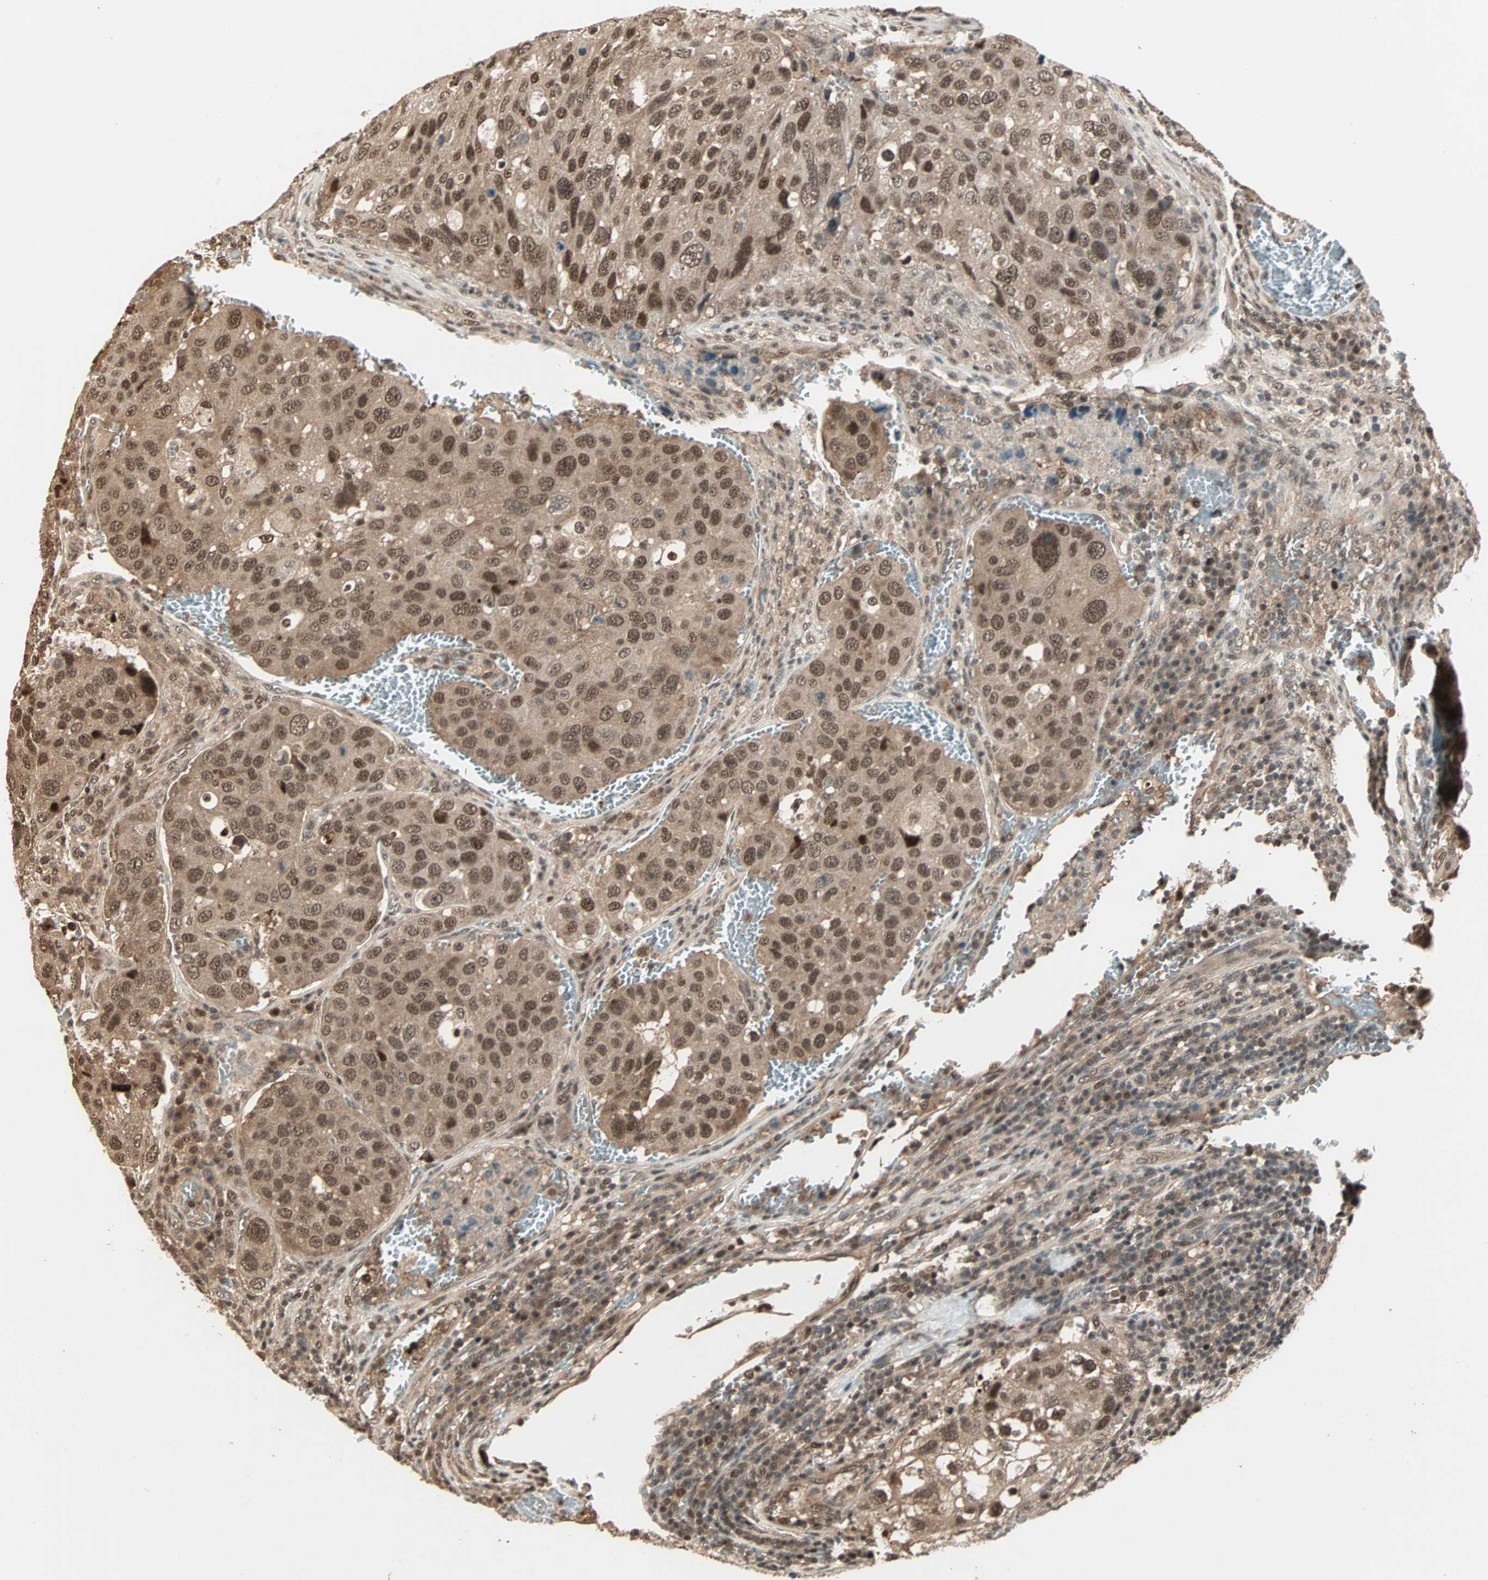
{"staining": {"intensity": "moderate", "quantity": ">75%", "location": "cytoplasmic/membranous,nuclear"}, "tissue": "urothelial cancer", "cell_type": "Tumor cells", "image_type": "cancer", "snomed": [{"axis": "morphology", "description": "Urothelial carcinoma, High grade"}, {"axis": "topography", "description": "Lymph node"}, {"axis": "topography", "description": "Urinary bladder"}], "caption": "An image of human urothelial cancer stained for a protein exhibits moderate cytoplasmic/membranous and nuclear brown staining in tumor cells. The staining was performed using DAB (3,3'-diaminobenzidine) to visualize the protein expression in brown, while the nuclei were stained in blue with hematoxylin (Magnification: 20x).", "gene": "ZNF701", "patient": {"sex": "male", "age": 51}}